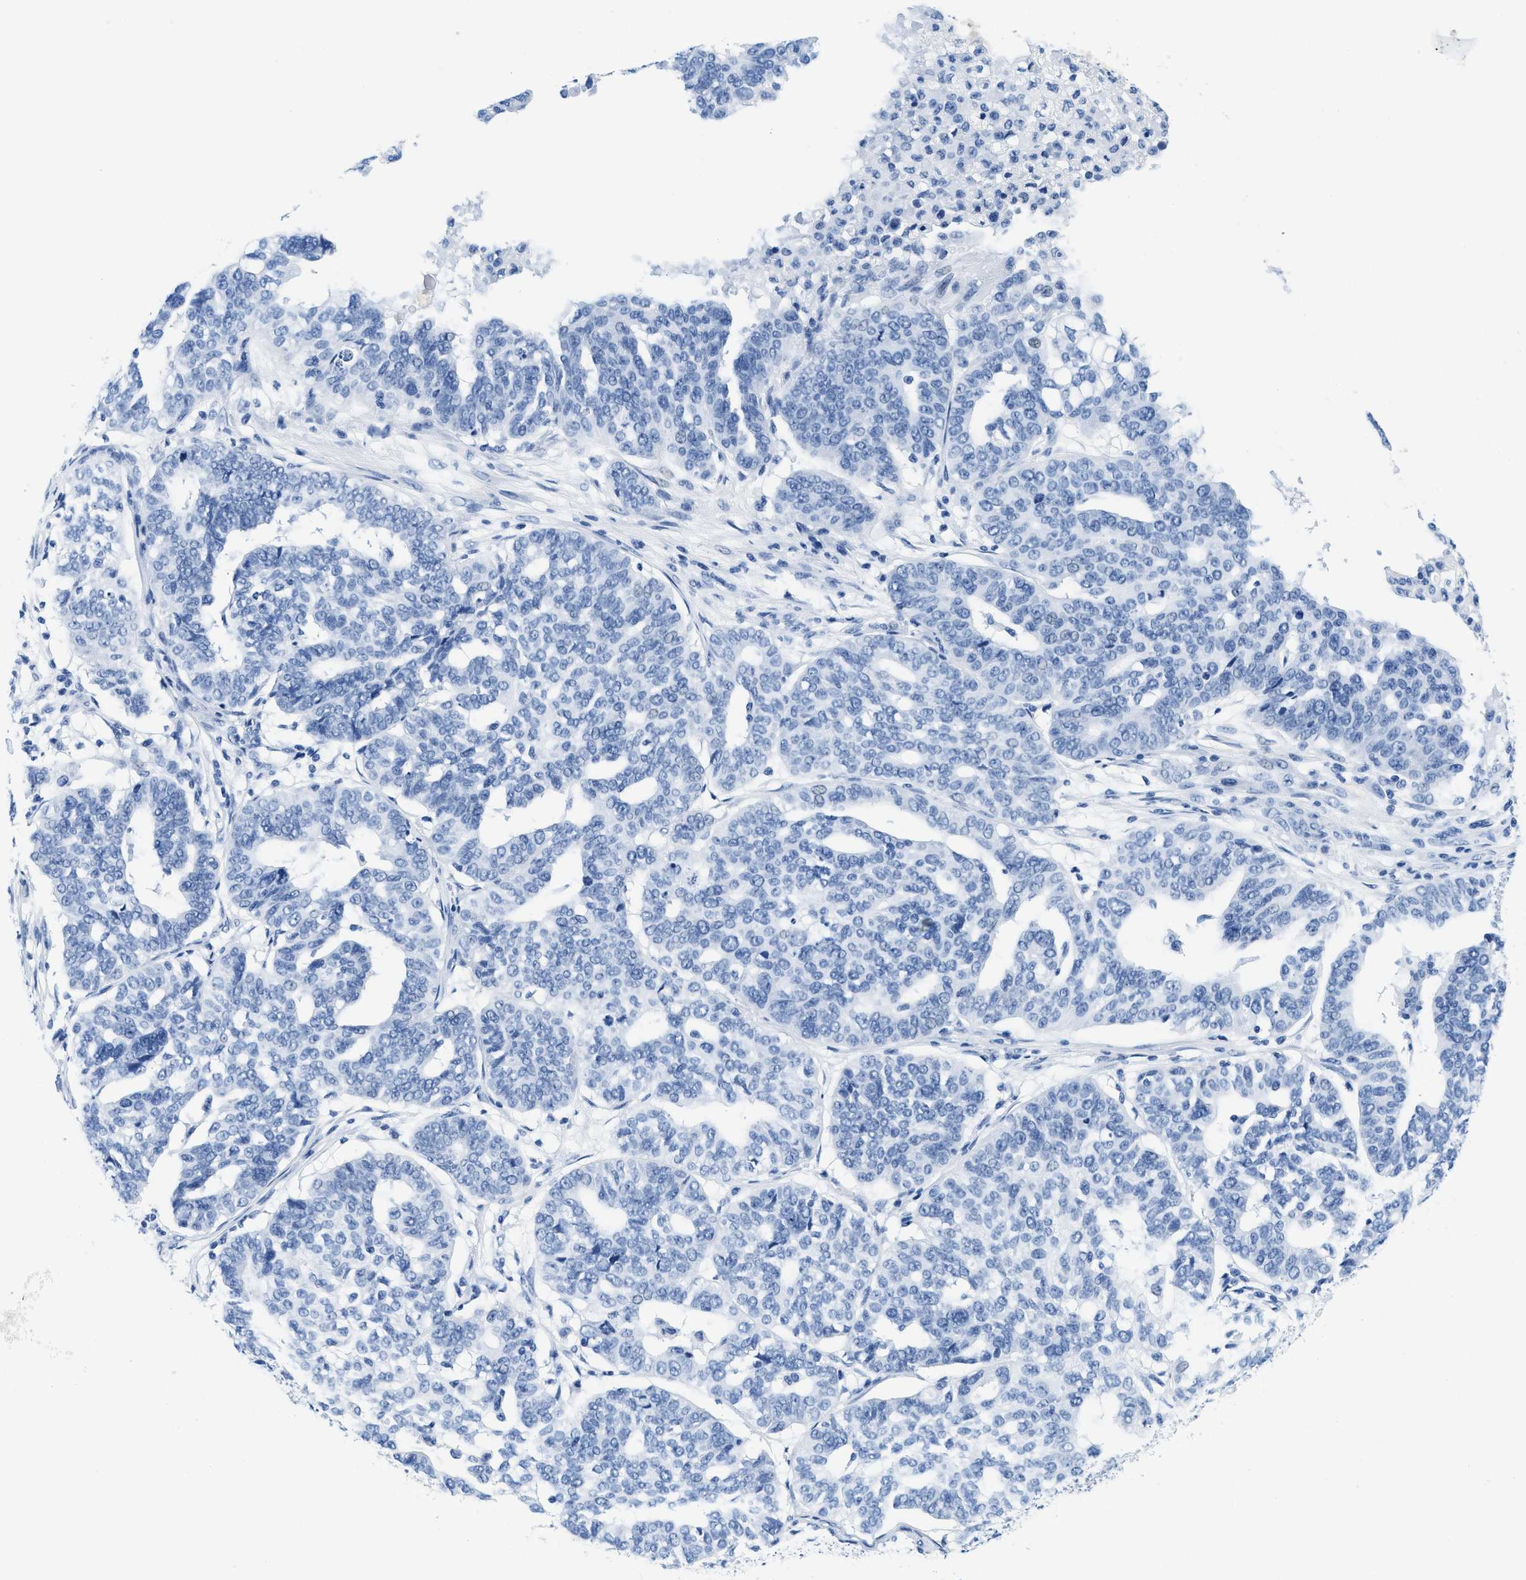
{"staining": {"intensity": "negative", "quantity": "none", "location": "none"}, "tissue": "ovarian cancer", "cell_type": "Tumor cells", "image_type": "cancer", "snomed": [{"axis": "morphology", "description": "Cystadenocarcinoma, serous, NOS"}, {"axis": "topography", "description": "Ovary"}], "caption": "This is an IHC photomicrograph of human ovarian cancer (serous cystadenocarcinoma). There is no staining in tumor cells.", "gene": "GSN", "patient": {"sex": "female", "age": 59}}